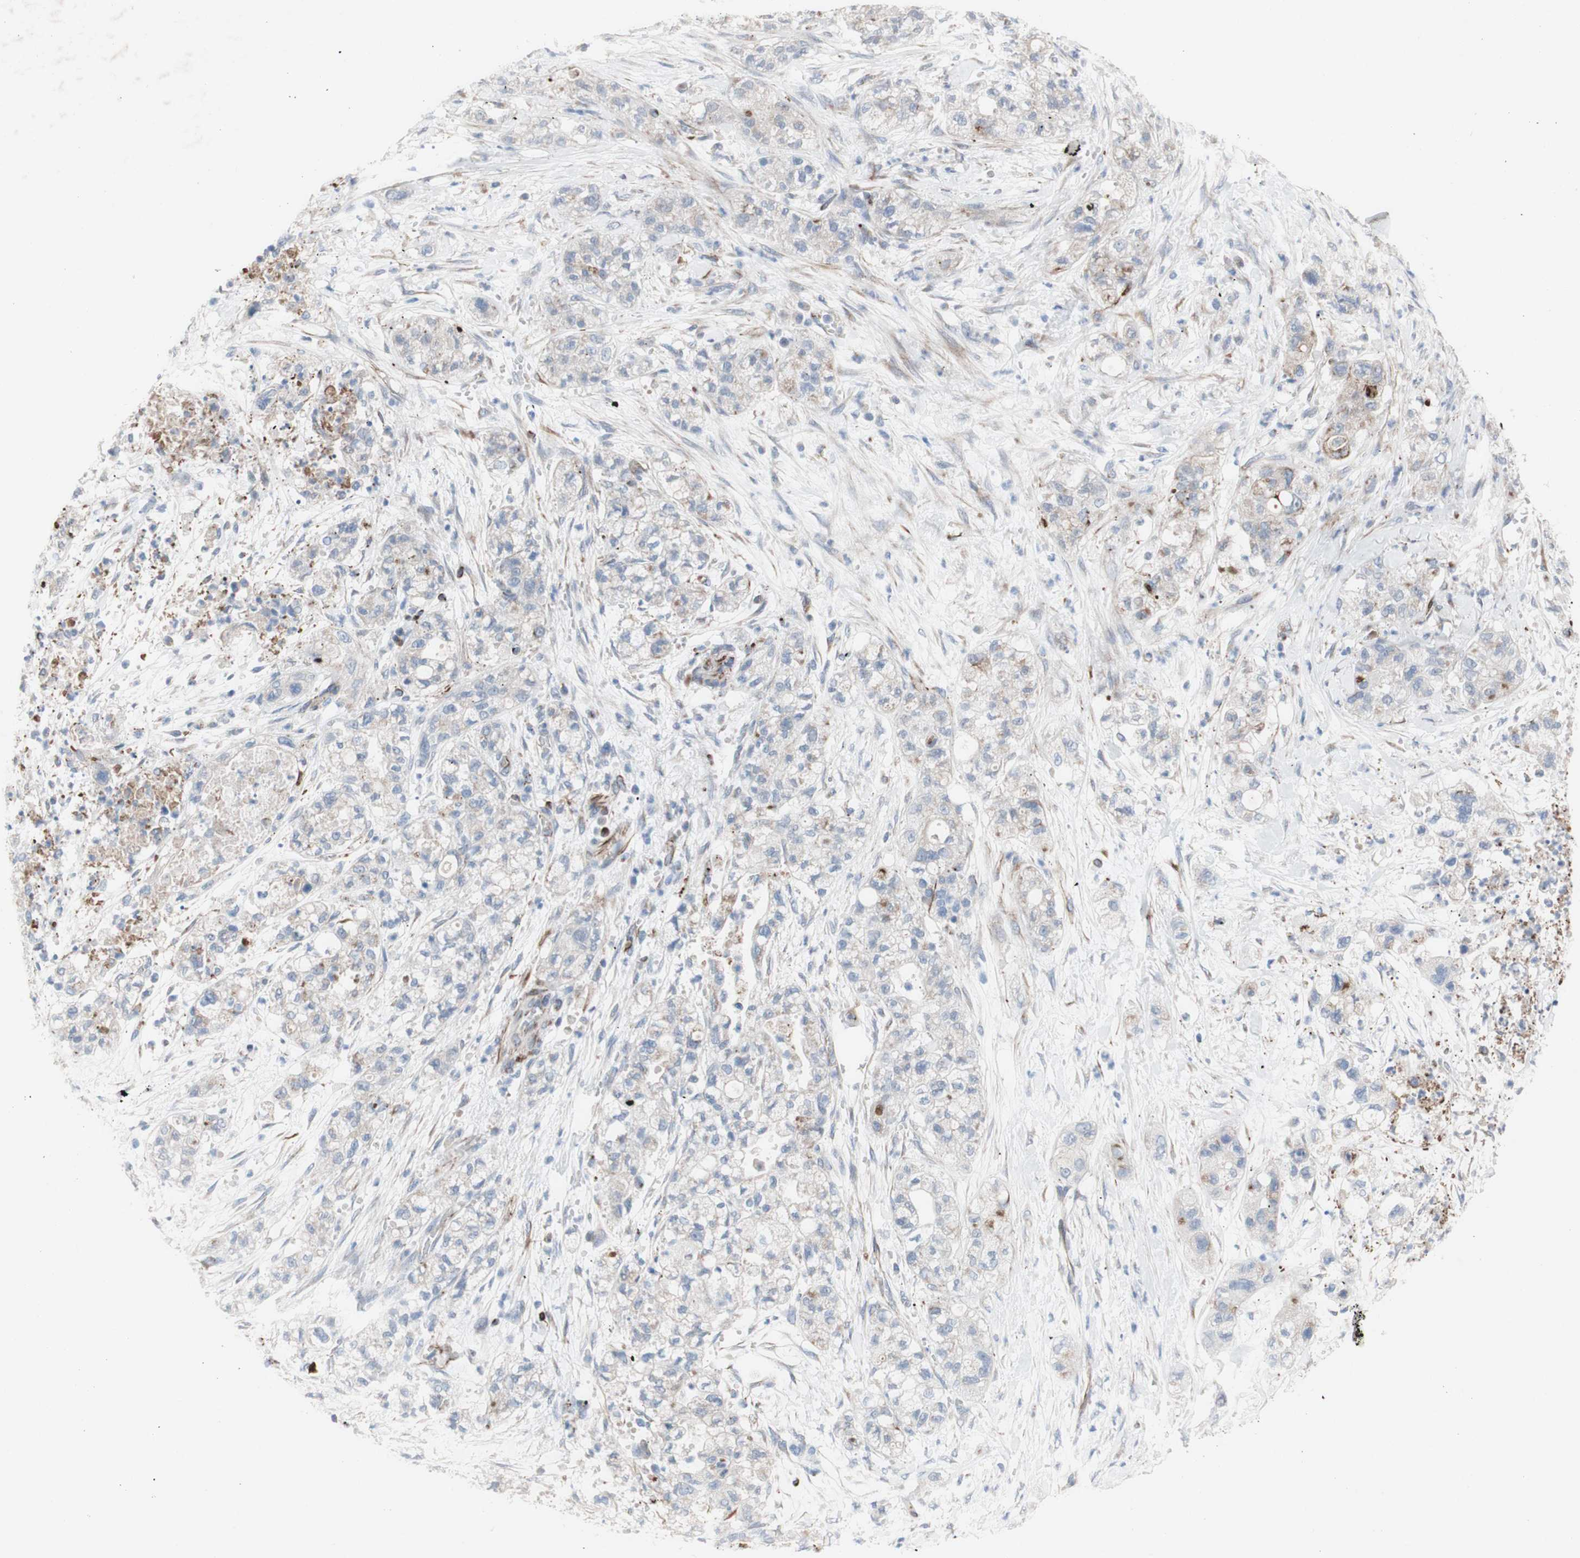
{"staining": {"intensity": "weak", "quantity": "<25%", "location": "cytoplasmic/membranous"}, "tissue": "pancreatic cancer", "cell_type": "Tumor cells", "image_type": "cancer", "snomed": [{"axis": "morphology", "description": "Adenocarcinoma, NOS"}, {"axis": "topography", "description": "Pancreas"}], "caption": "A histopathology image of human pancreatic cancer is negative for staining in tumor cells.", "gene": "AGPAT5", "patient": {"sex": "female", "age": 78}}